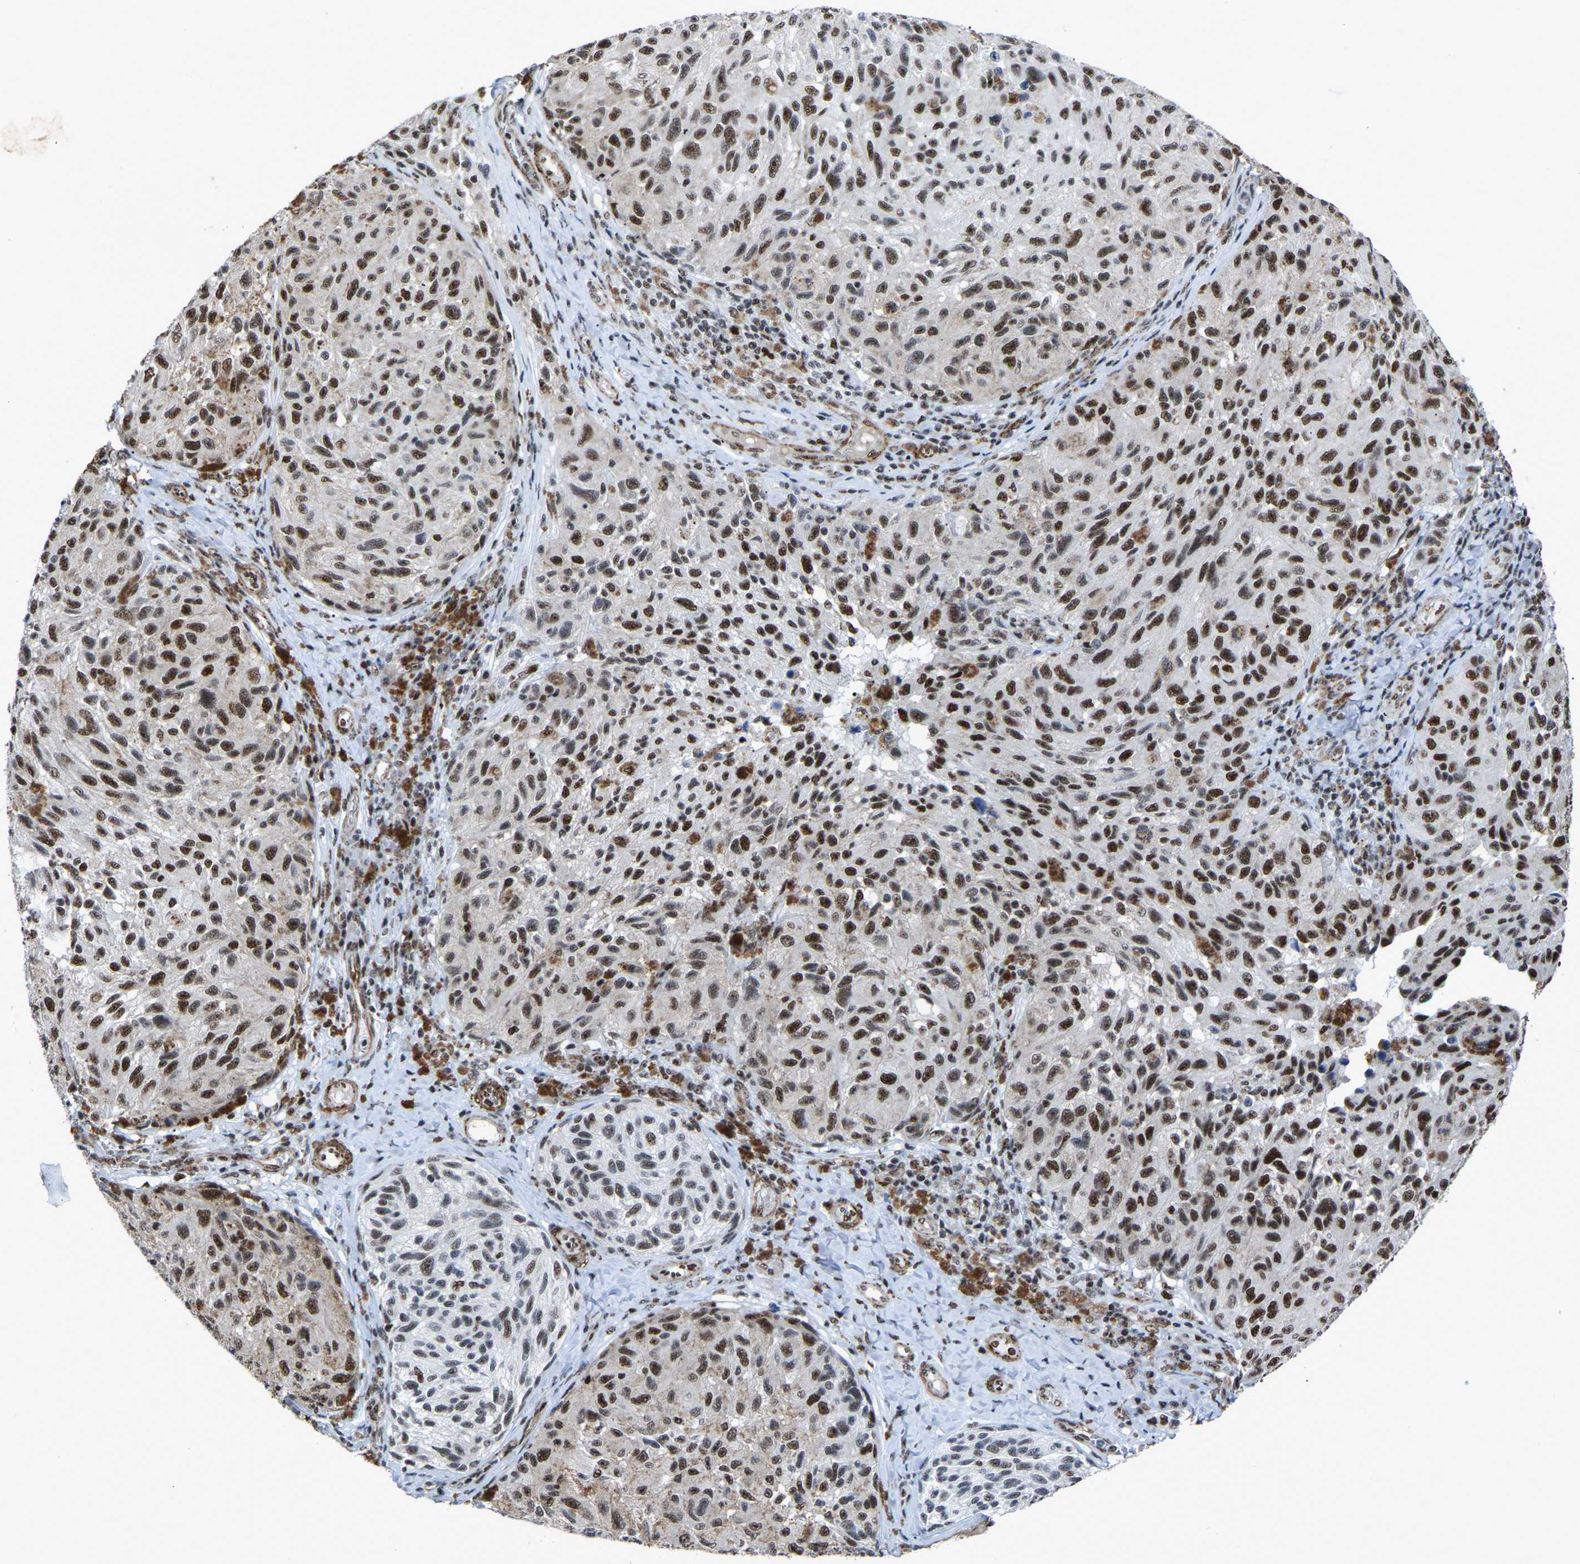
{"staining": {"intensity": "moderate", "quantity": ">75%", "location": "nuclear"}, "tissue": "melanoma", "cell_type": "Tumor cells", "image_type": "cancer", "snomed": [{"axis": "morphology", "description": "Malignant melanoma, NOS"}, {"axis": "topography", "description": "Skin"}], "caption": "Protein positivity by immunohistochemistry (IHC) displays moderate nuclear expression in about >75% of tumor cells in melanoma.", "gene": "DDX5", "patient": {"sex": "female", "age": 73}}